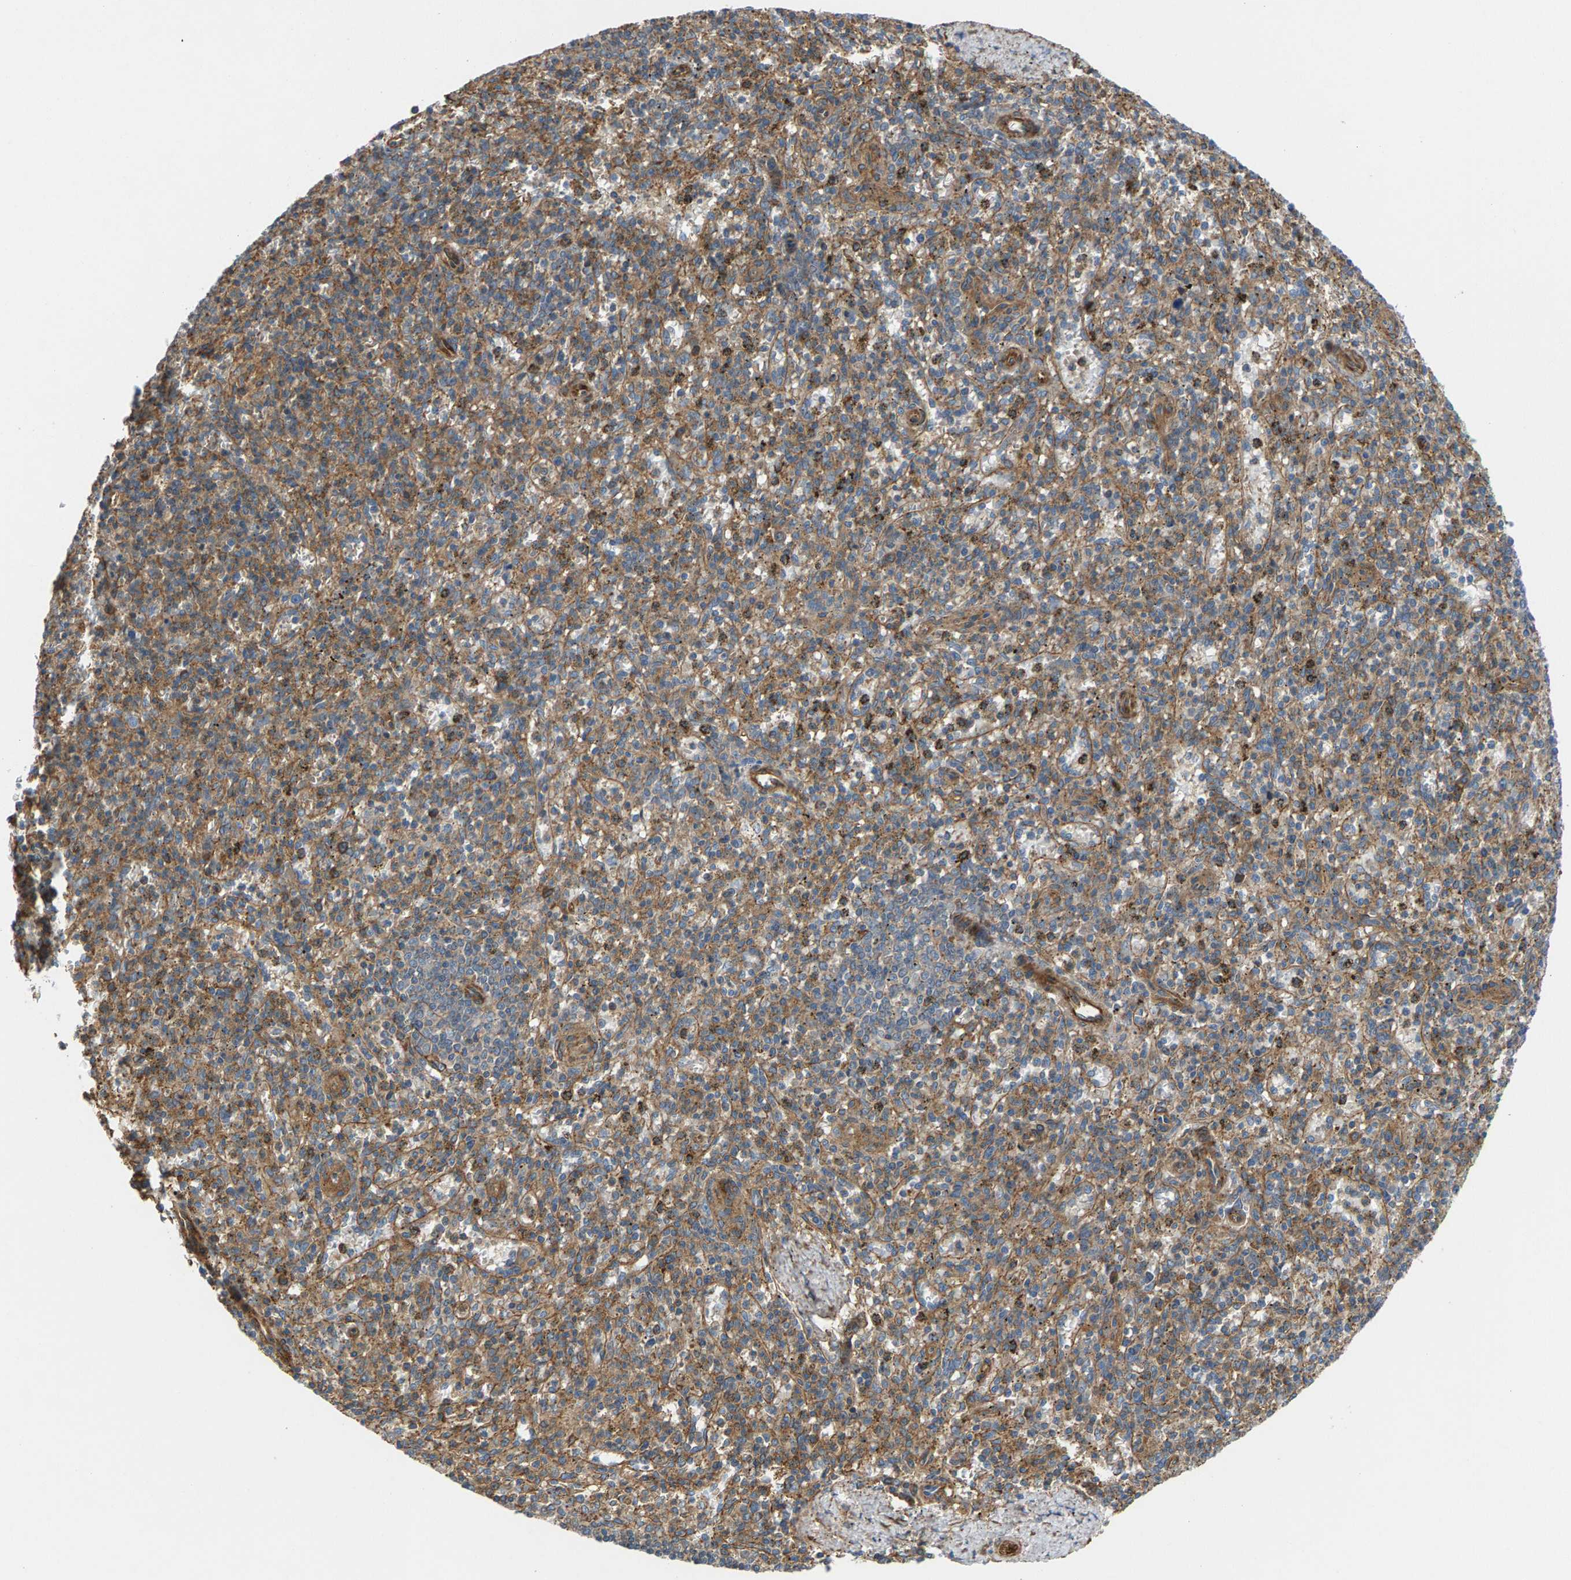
{"staining": {"intensity": "moderate", "quantity": "25%-75%", "location": "cytoplasmic/membranous"}, "tissue": "spleen", "cell_type": "Cells in red pulp", "image_type": "normal", "snomed": [{"axis": "morphology", "description": "Normal tissue, NOS"}, {"axis": "topography", "description": "Spleen"}], "caption": "DAB (3,3'-diaminobenzidine) immunohistochemical staining of normal spleen demonstrates moderate cytoplasmic/membranous protein expression in approximately 25%-75% of cells in red pulp. The protein of interest is shown in brown color, while the nuclei are stained blue.", "gene": "PDCL", "patient": {"sex": "male", "age": 72}}